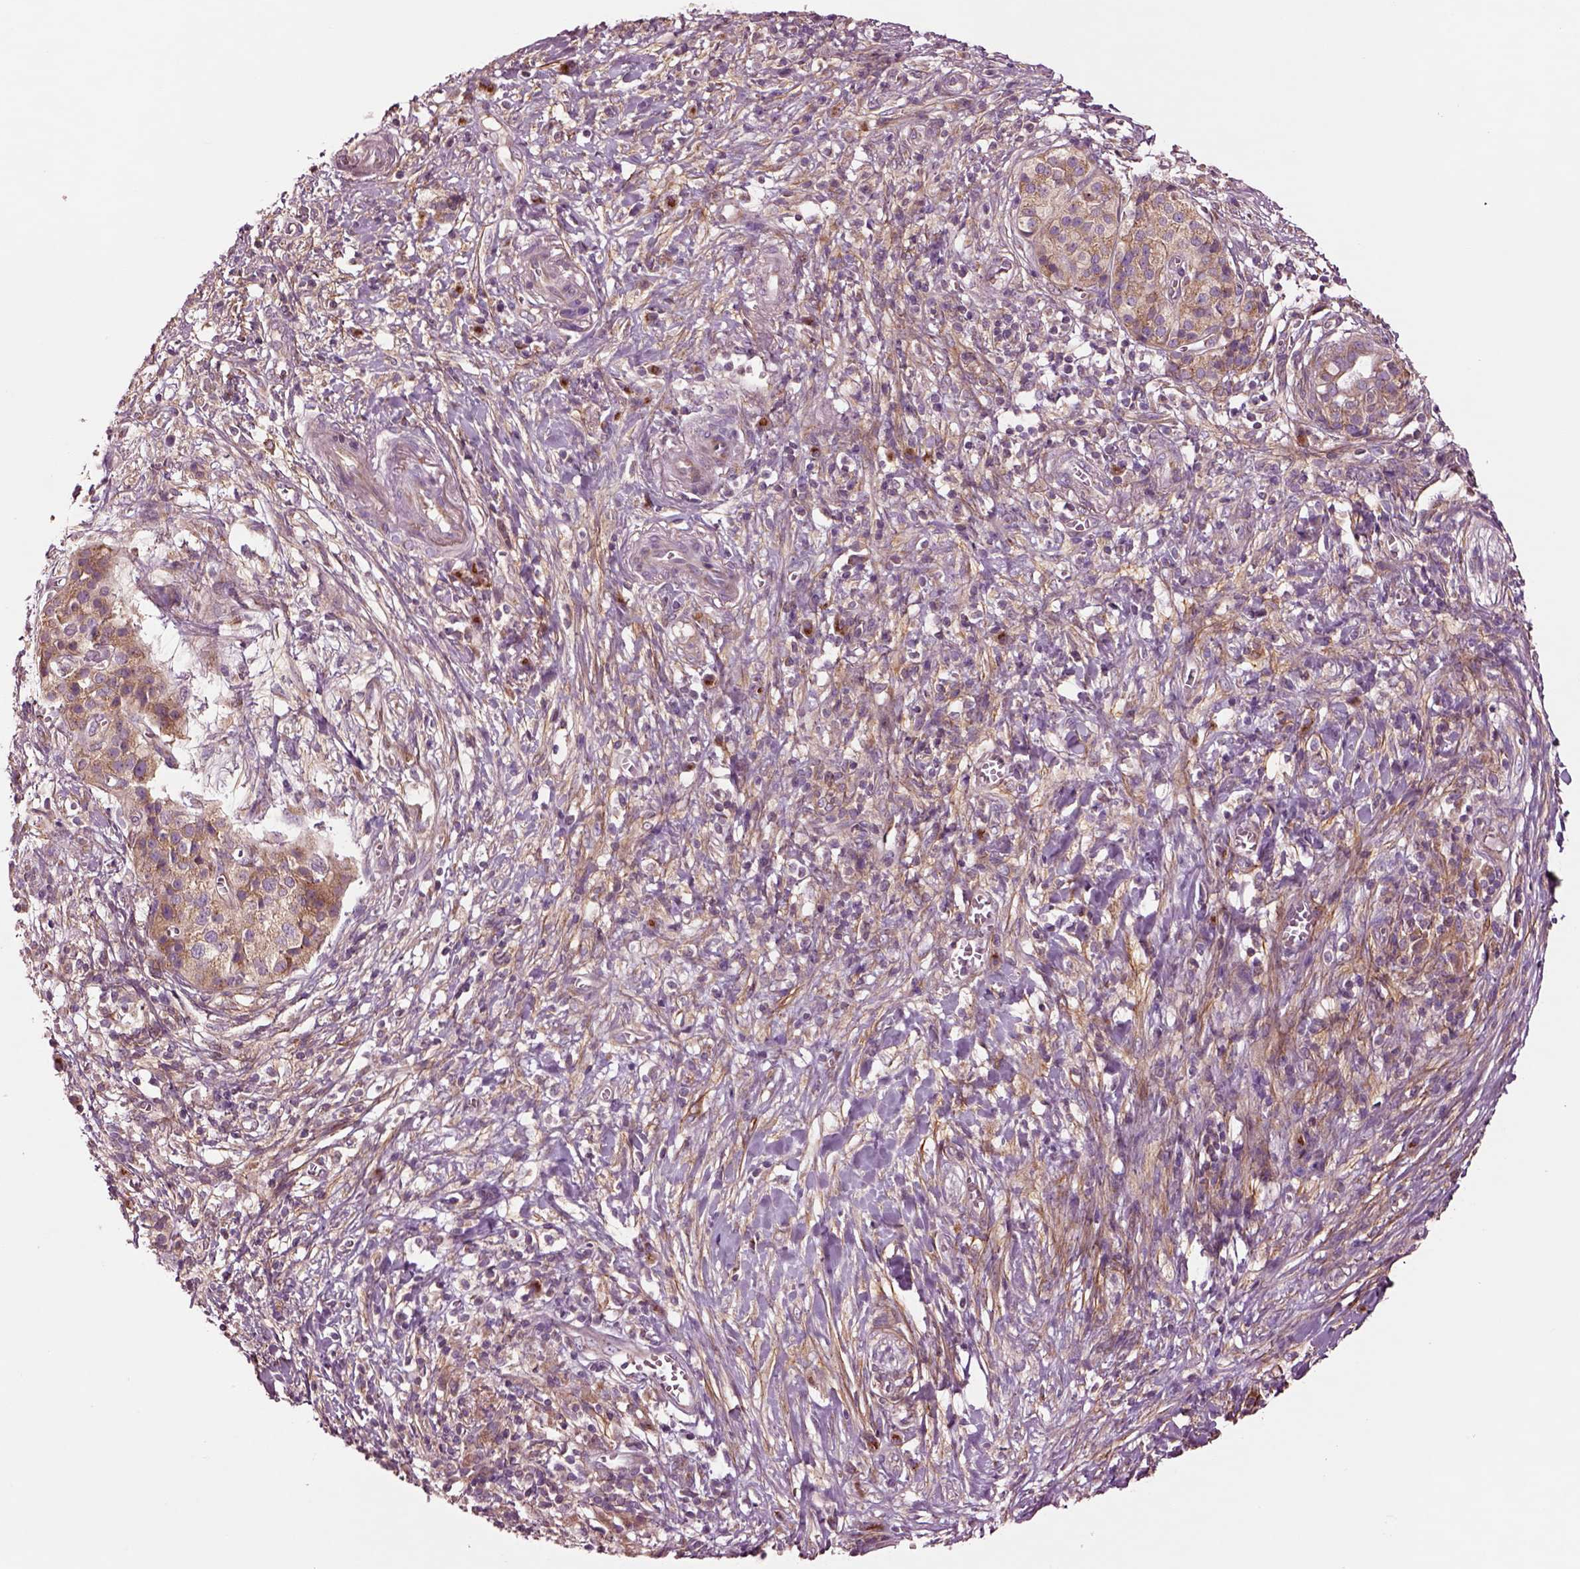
{"staining": {"intensity": "moderate", "quantity": ">75%", "location": "cytoplasmic/membranous"}, "tissue": "pancreatic cancer", "cell_type": "Tumor cells", "image_type": "cancer", "snomed": [{"axis": "morphology", "description": "Adenocarcinoma, NOS"}, {"axis": "topography", "description": "Pancreas"}], "caption": "Brown immunohistochemical staining in human pancreatic cancer (adenocarcinoma) shows moderate cytoplasmic/membranous positivity in approximately >75% of tumor cells.", "gene": "SEC23A", "patient": {"sex": "male", "age": 61}}